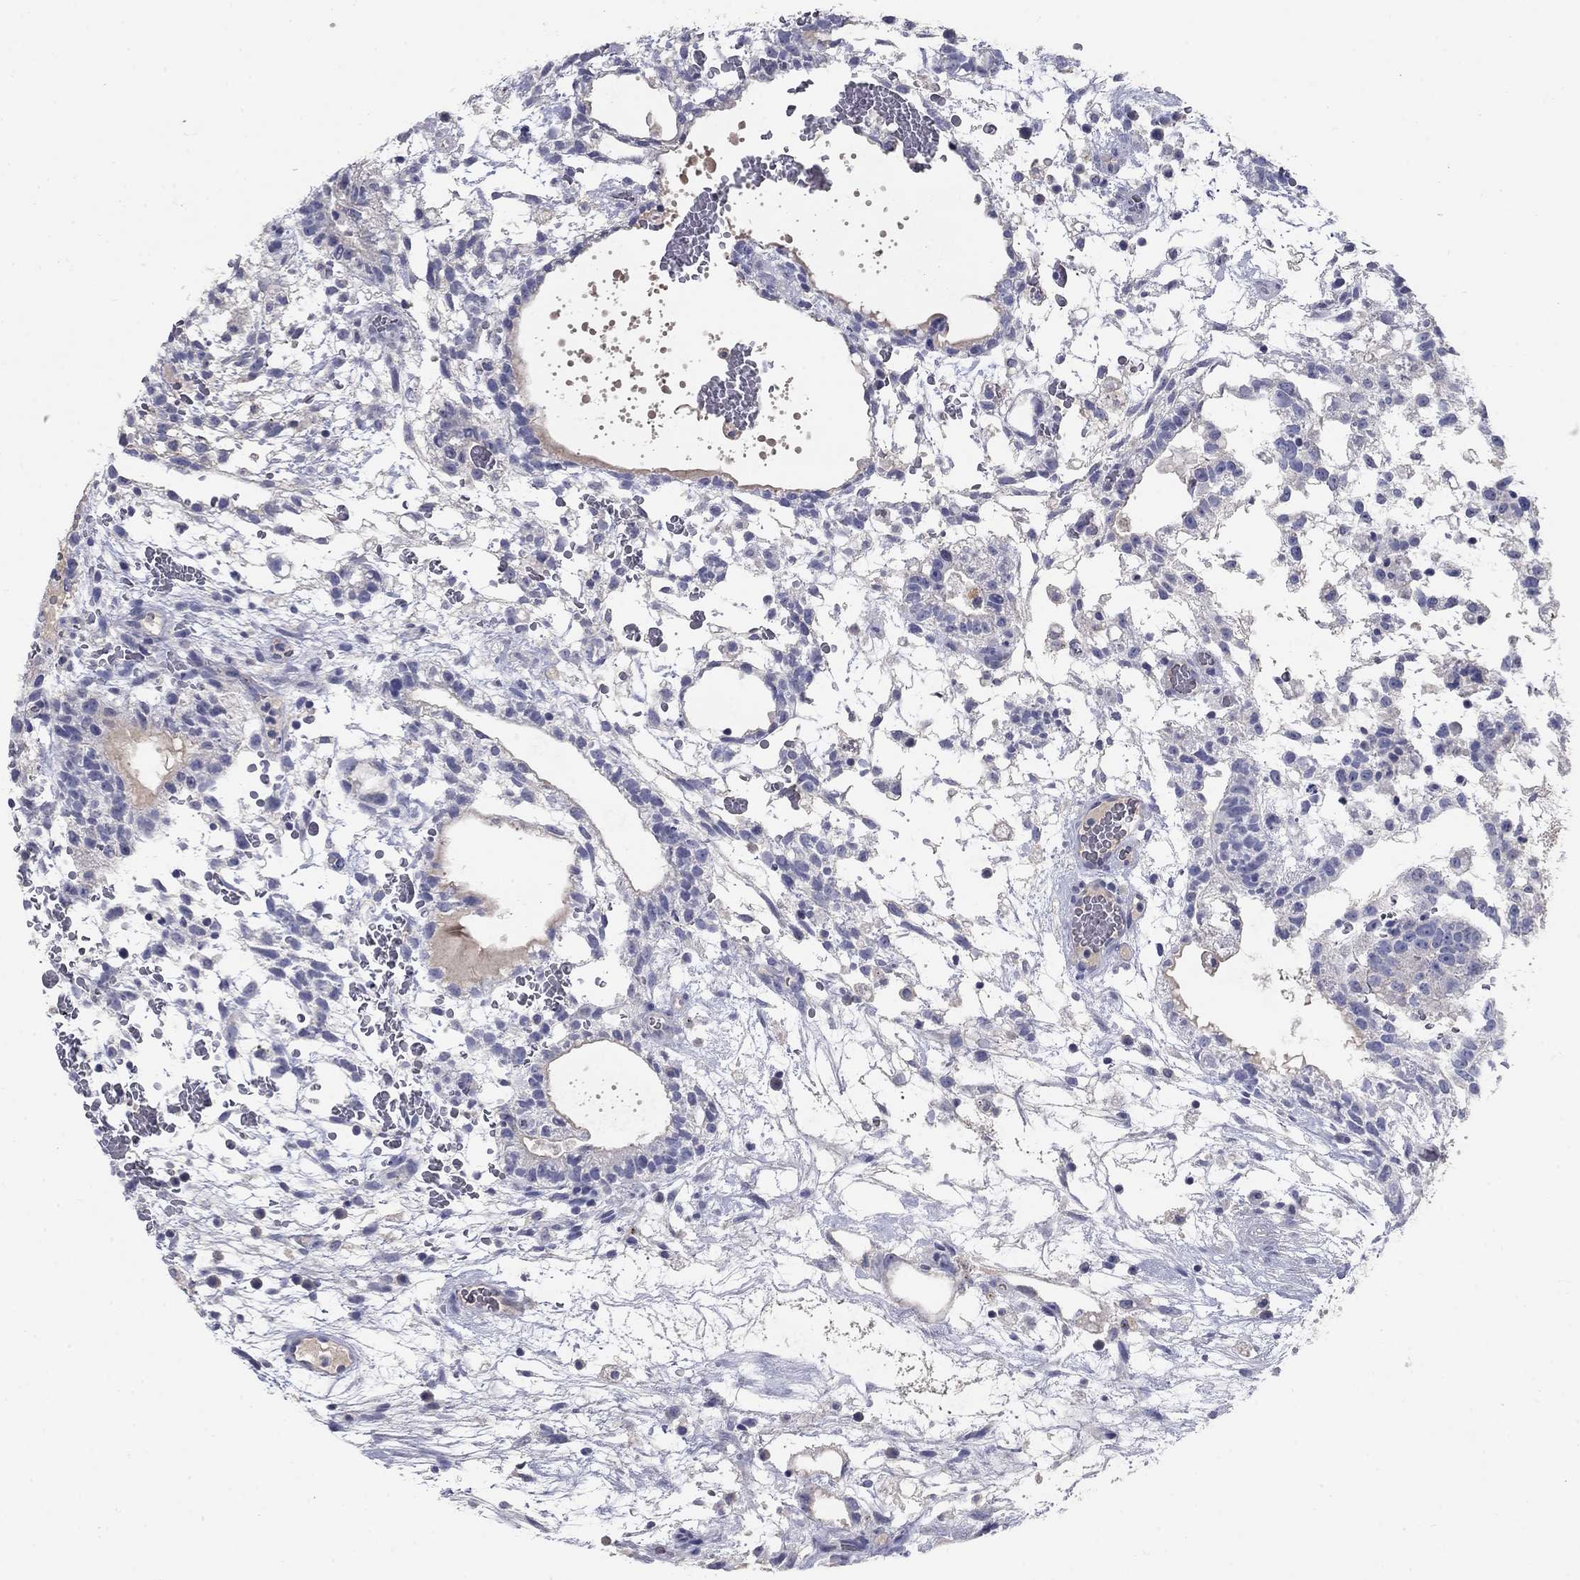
{"staining": {"intensity": "negative", "quantity": "none", "location": "none"}, "tissue": "testis cancer", "cell_type": "Tumor cells", "image_type": "cancer", "snomed": [{"axis": "morphology", "description": "Normal tissue, NOS"}, {"axis": "morphology", "description": "Carcinoma, Embryonal, NOS"}, {"axis": "topography", "description": "Testis"}], "caption": "Human testis embryonal carcinoma stained for a protein using IHC demonstrates no expression in tumor cells.", "gene": "PTH1R", "patient": {"sex": "male", "age": 32}}